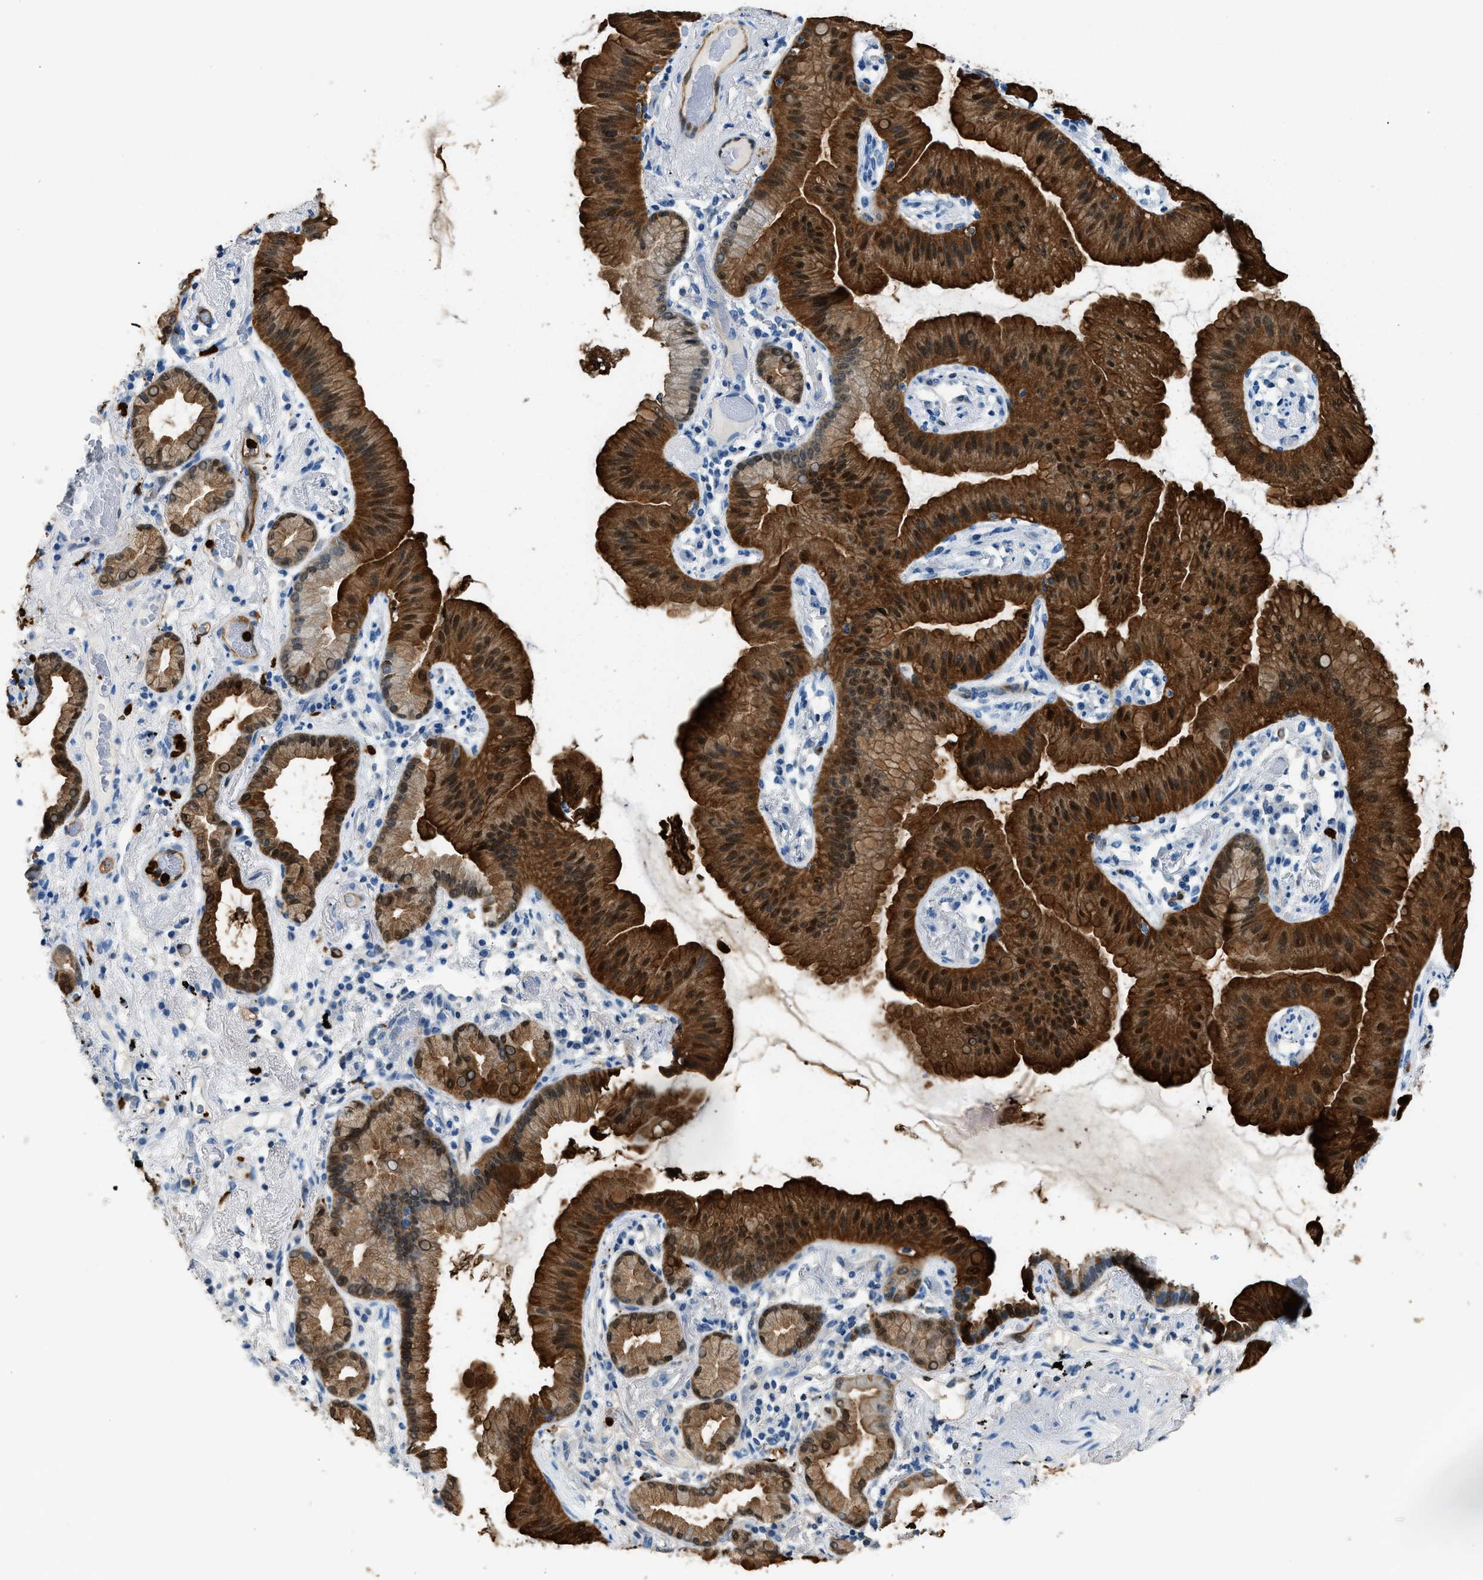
{"staining": {"intensity": "strong", "quantity": ">75%", "location": "cytoplasmic/membranous,nuclear"}, "tissue": "lung cancer", "cell_type": "Tumor cells", "image_type": "cancer", "snomed": [{"axis": "morphology", "description": "Normal tissue, NOS"}, {"axis": "morphology", "description": "Adenocarcinoma, NOS"}, {"axis": "topography", "description": "Bronchus"}, {"axis": "topography", "description": "Lung"}], "caption": "Lung cancer tissue exhibits strong cytoplasmic/membranous and nuclear positivity in about >75% of tumor cells, visualized by immunohistochemistry.", "gene": "ANXA3", "patient": {"sex": "female", "age": 70}}